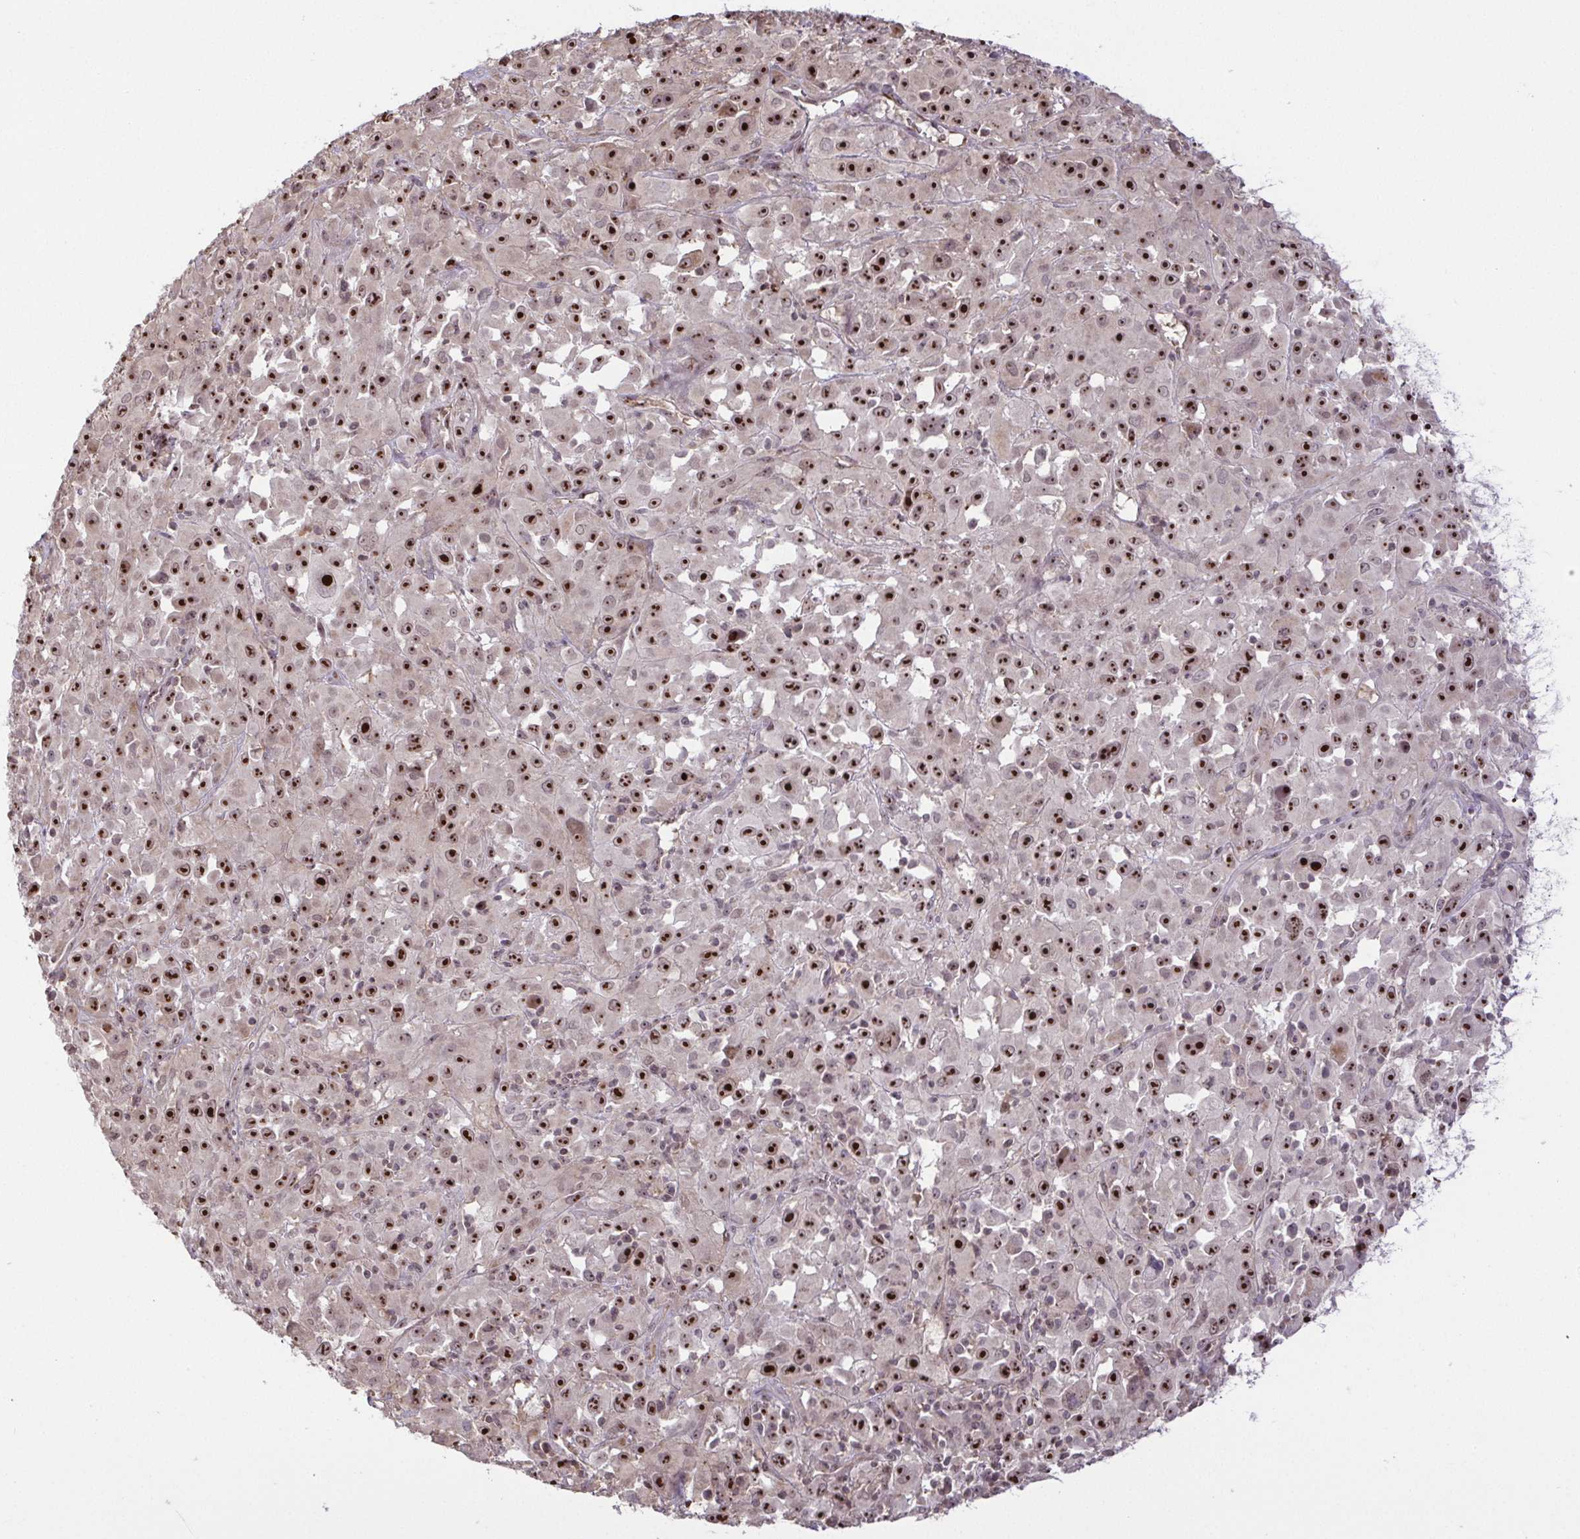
{"staining": {"intensity": "strong", "quantity": ">75%", "location": "nuclear"}, "tissue": "melanoma", "cell_type": "Tumor cells", "image_type": "cancer", "snomed": [{"axis": "morphology", "description": "Malignant melanoma, Metastatic site"}, {"axis": "topography", "description": "Soft tissue"}], "caption": "Protein staining of melanoma tissue displays strong nuclear positivity in about >75% of tumor cells.", "gene": "RSL24D1", "patient": {"sex": "male", "age": 50}}